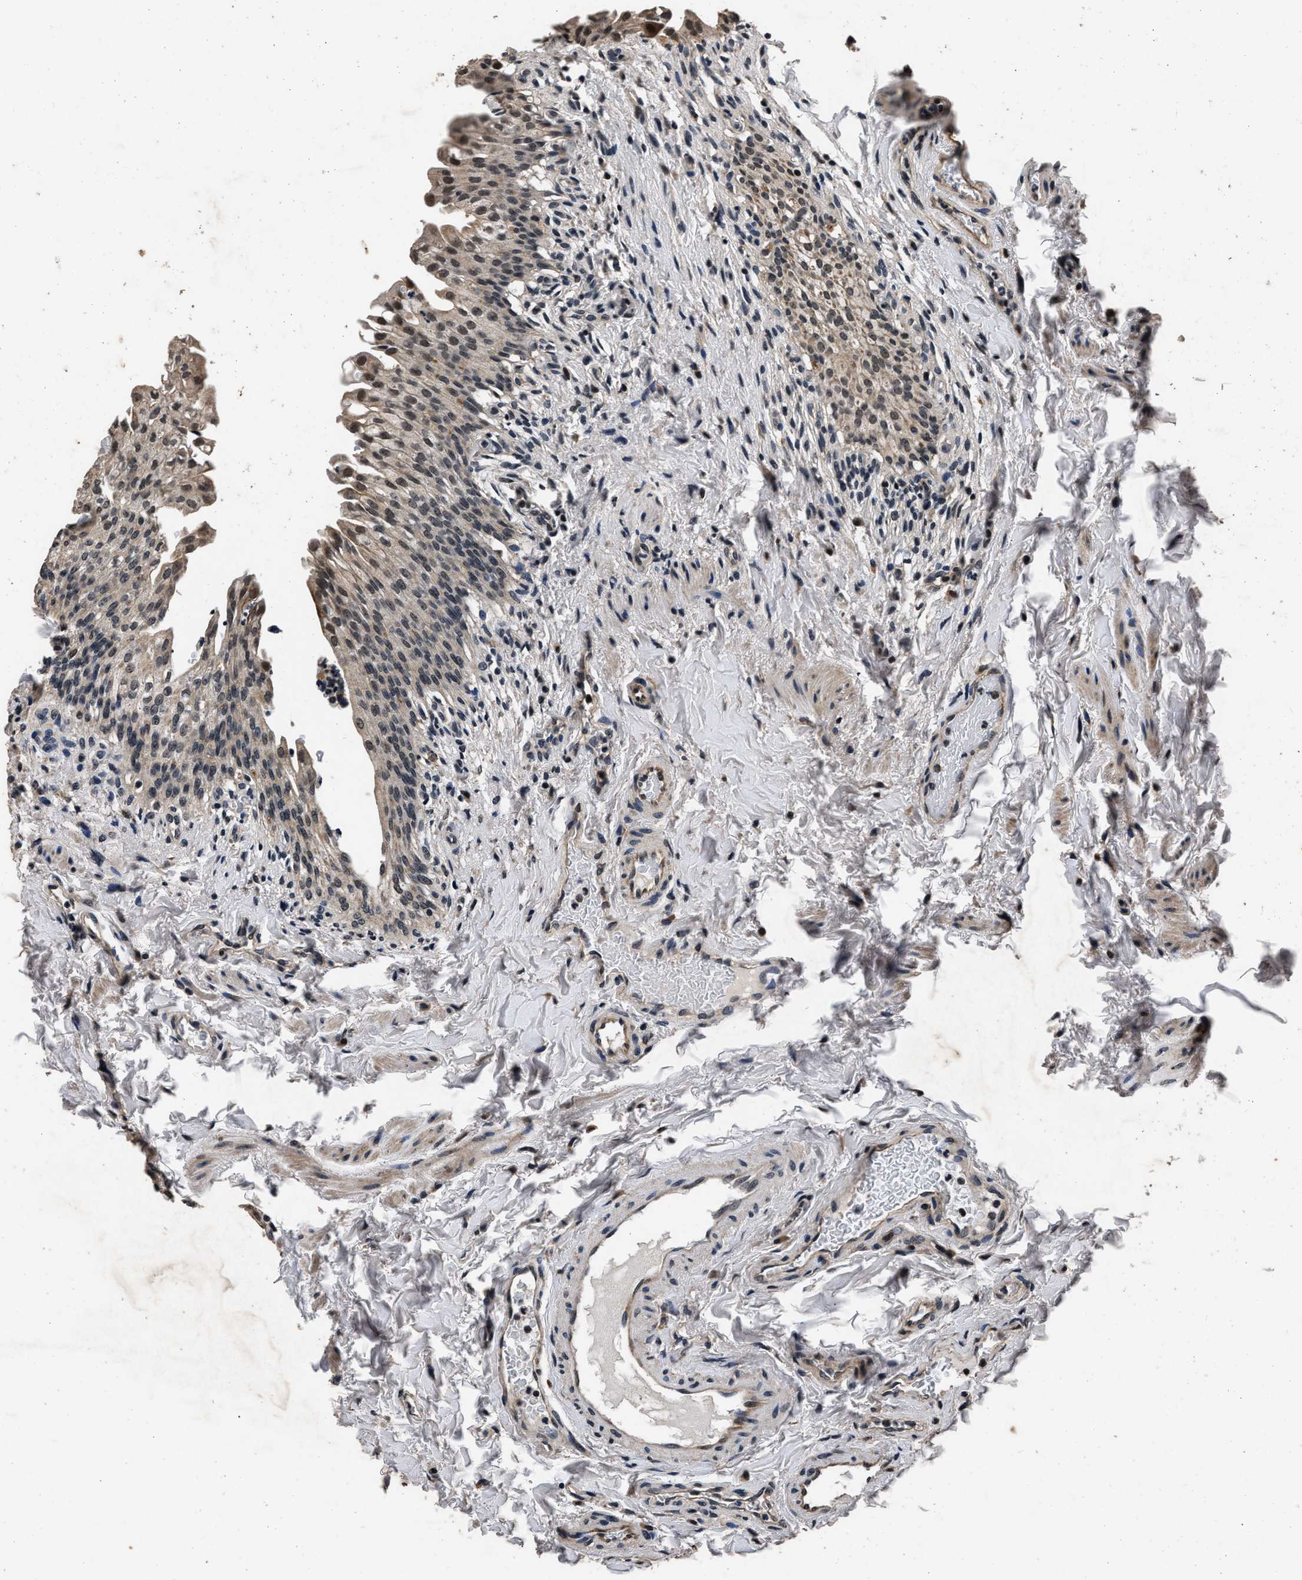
{"staining": {"intensity": "strong", "quantity": ">75%", "location": "nuclear"}, "tissue": "urinary bladder", "cell_type": "Urothelial cells", "image_type": "normal", "snomed": [{"axis": "morphology", "description": "Normal tissue, NOS"}, {"axis": "topography", "description": "Urinary bladder"}], "caption": "Immunohistochemical staining of normal human urinary bladder demonstrates high levels of strong nuclear expression in about >75% of urothelial cells. (Stains: DAB in brown, nuclei in blue, Microscopy: brightfield microscopy at high magnification).", "gene": "CSTF1", "patient": {"sex": "female", "age": 60}}